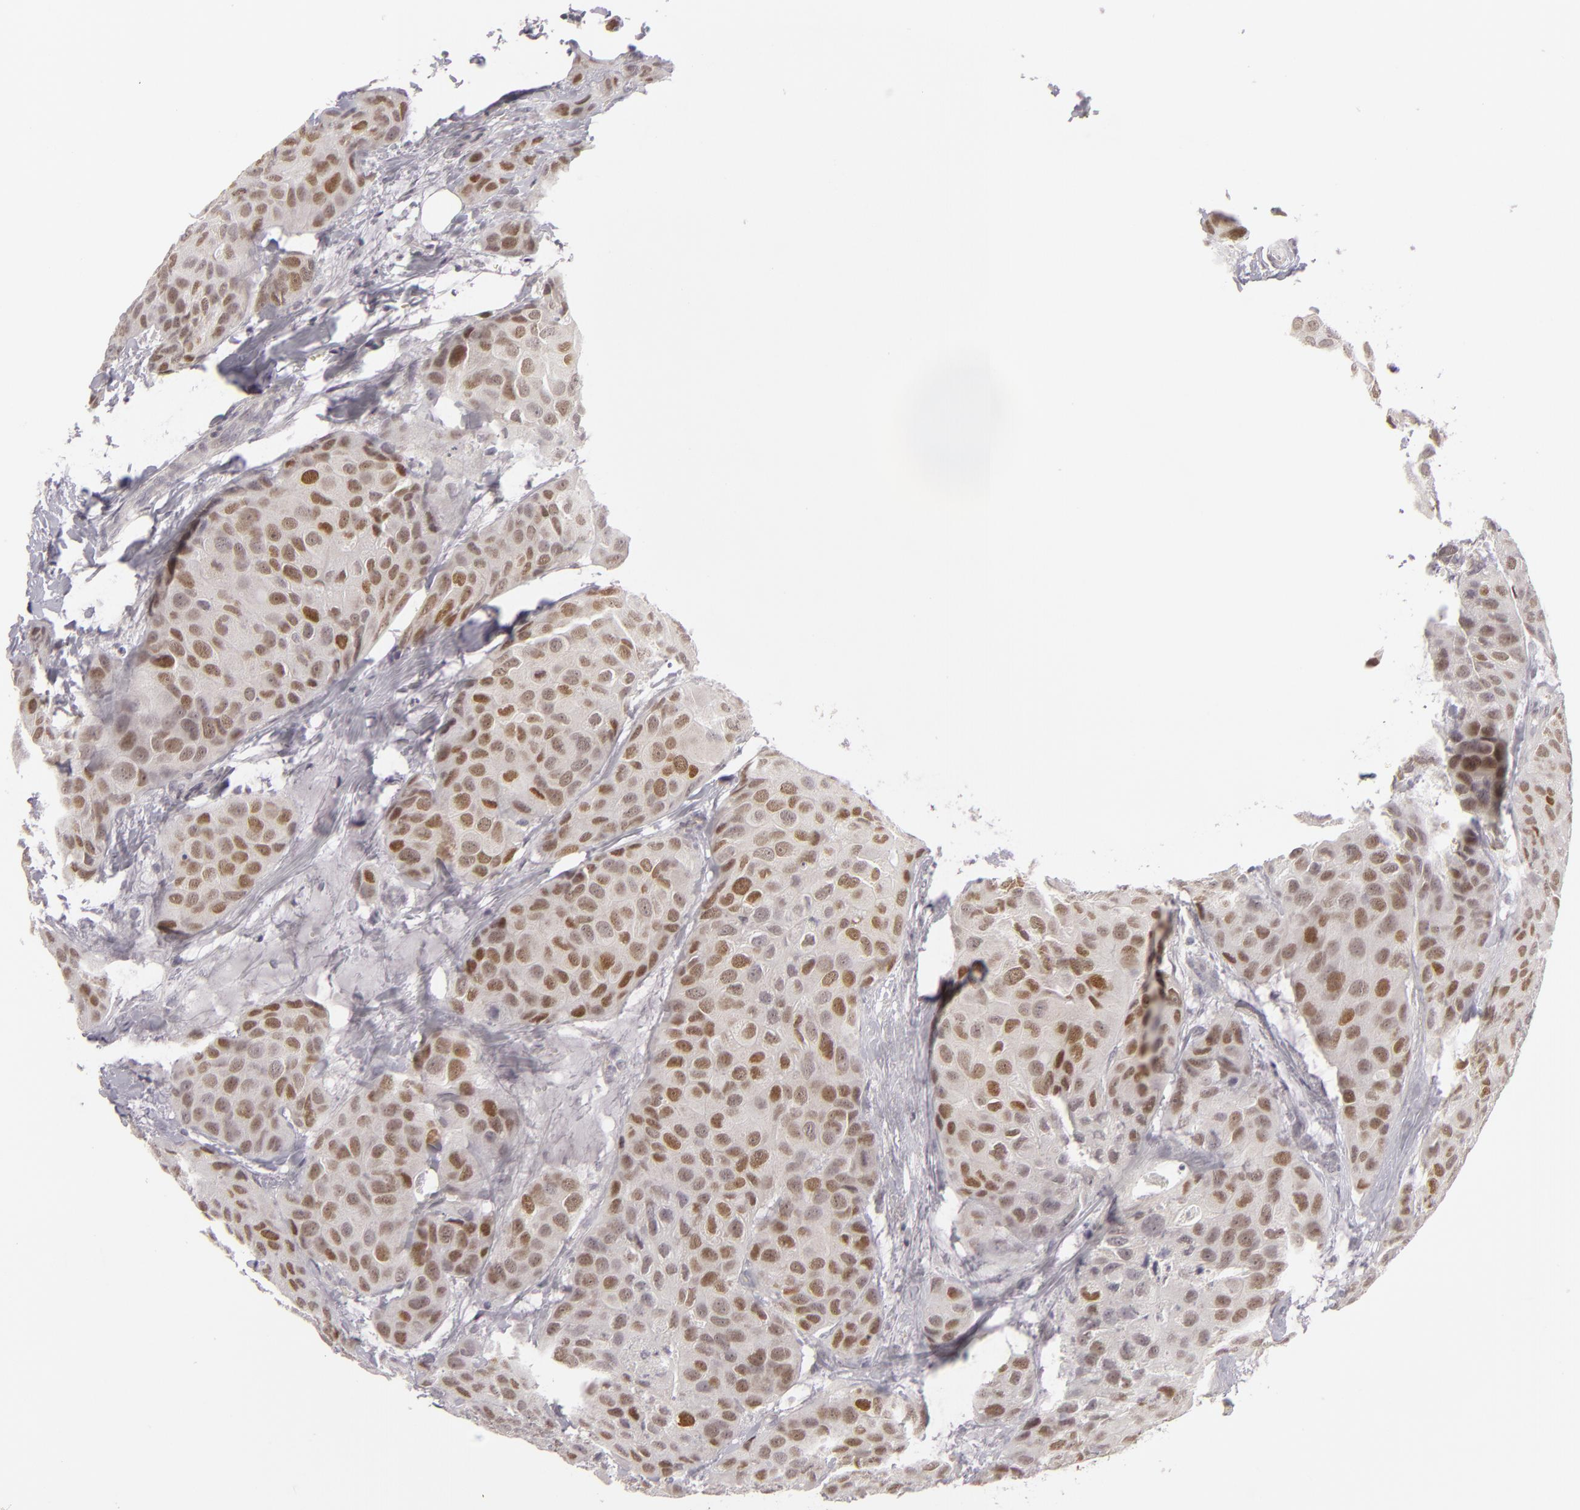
{"staining": {"intensity": "weak", "quantity": "25%-75%", "location": "nuclear"}, "tissue": "breast cancer", "cell_type": "Tumor cells", "image_type": "cancer", "snomed": [{"axis": "morphology", "description": "Duct carcinoma"}, {"axis": "topography", "description": "Breast"}], "caption": "Human breast cancer (infiltrating ductal carcinoma) stained with a brown dye shows weak nuclear positive staining in approximately 25%-75% of tumor cells.", "gene": "SIX1", "patient": {"sex": "female", "age": 68}}